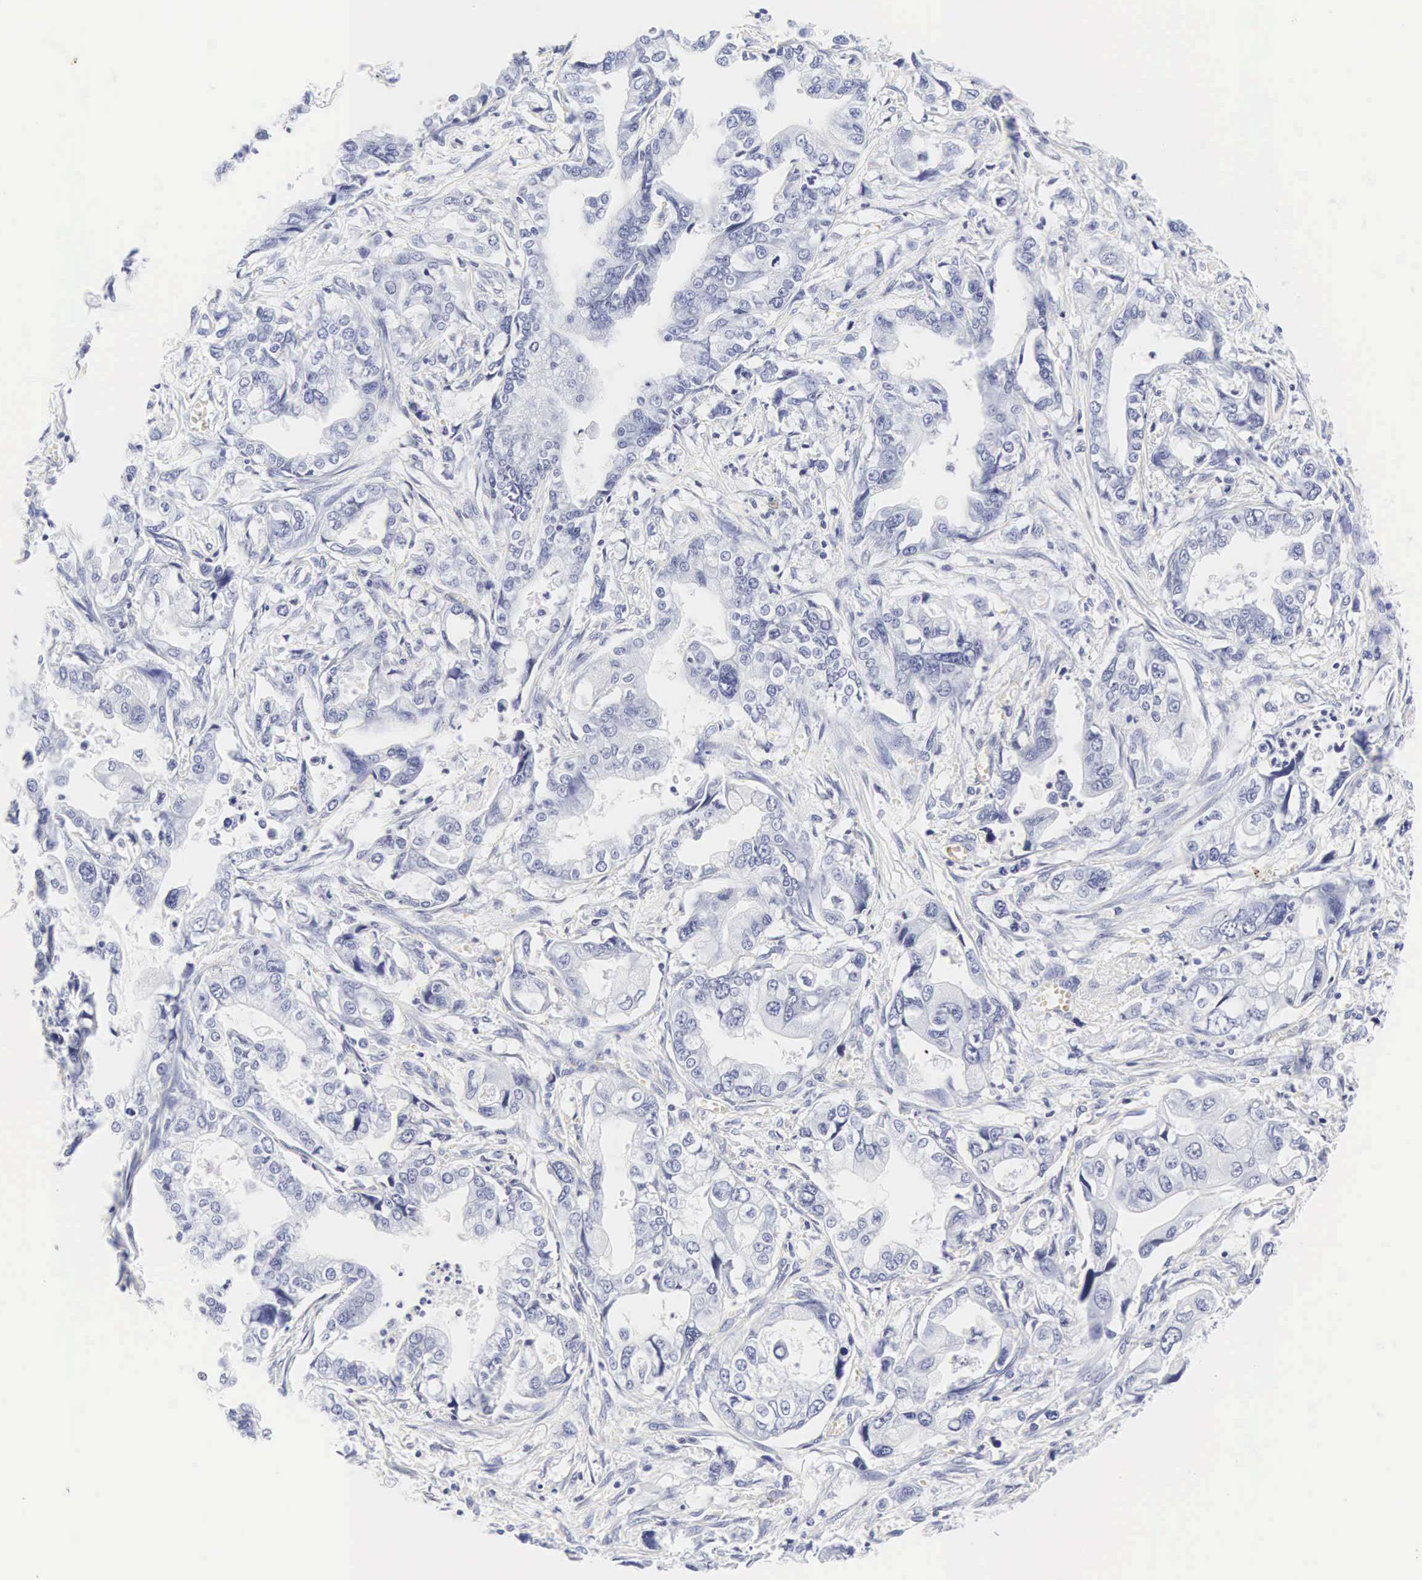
{"staining": {"intensity": "negative", "quantity": "none", "location": "none"}, "tissue": "stomach cancer", "cell_type": "Tumor cells", "image_type": "cancer", "snomed": [{"axis": "morphology", "description": "Adenocarcinoma, NOS"}, {"axis": "topography", "description": "Pancreas"}, {"axis": "topography", "description": "Stomach, upper"}], "caption": "Human adenocarcinoma (stomach) stained for a protein using IHC shows no positivity in tumor cells.", "gene": "INS", "patient": {"sex": "male", "age": 77}}